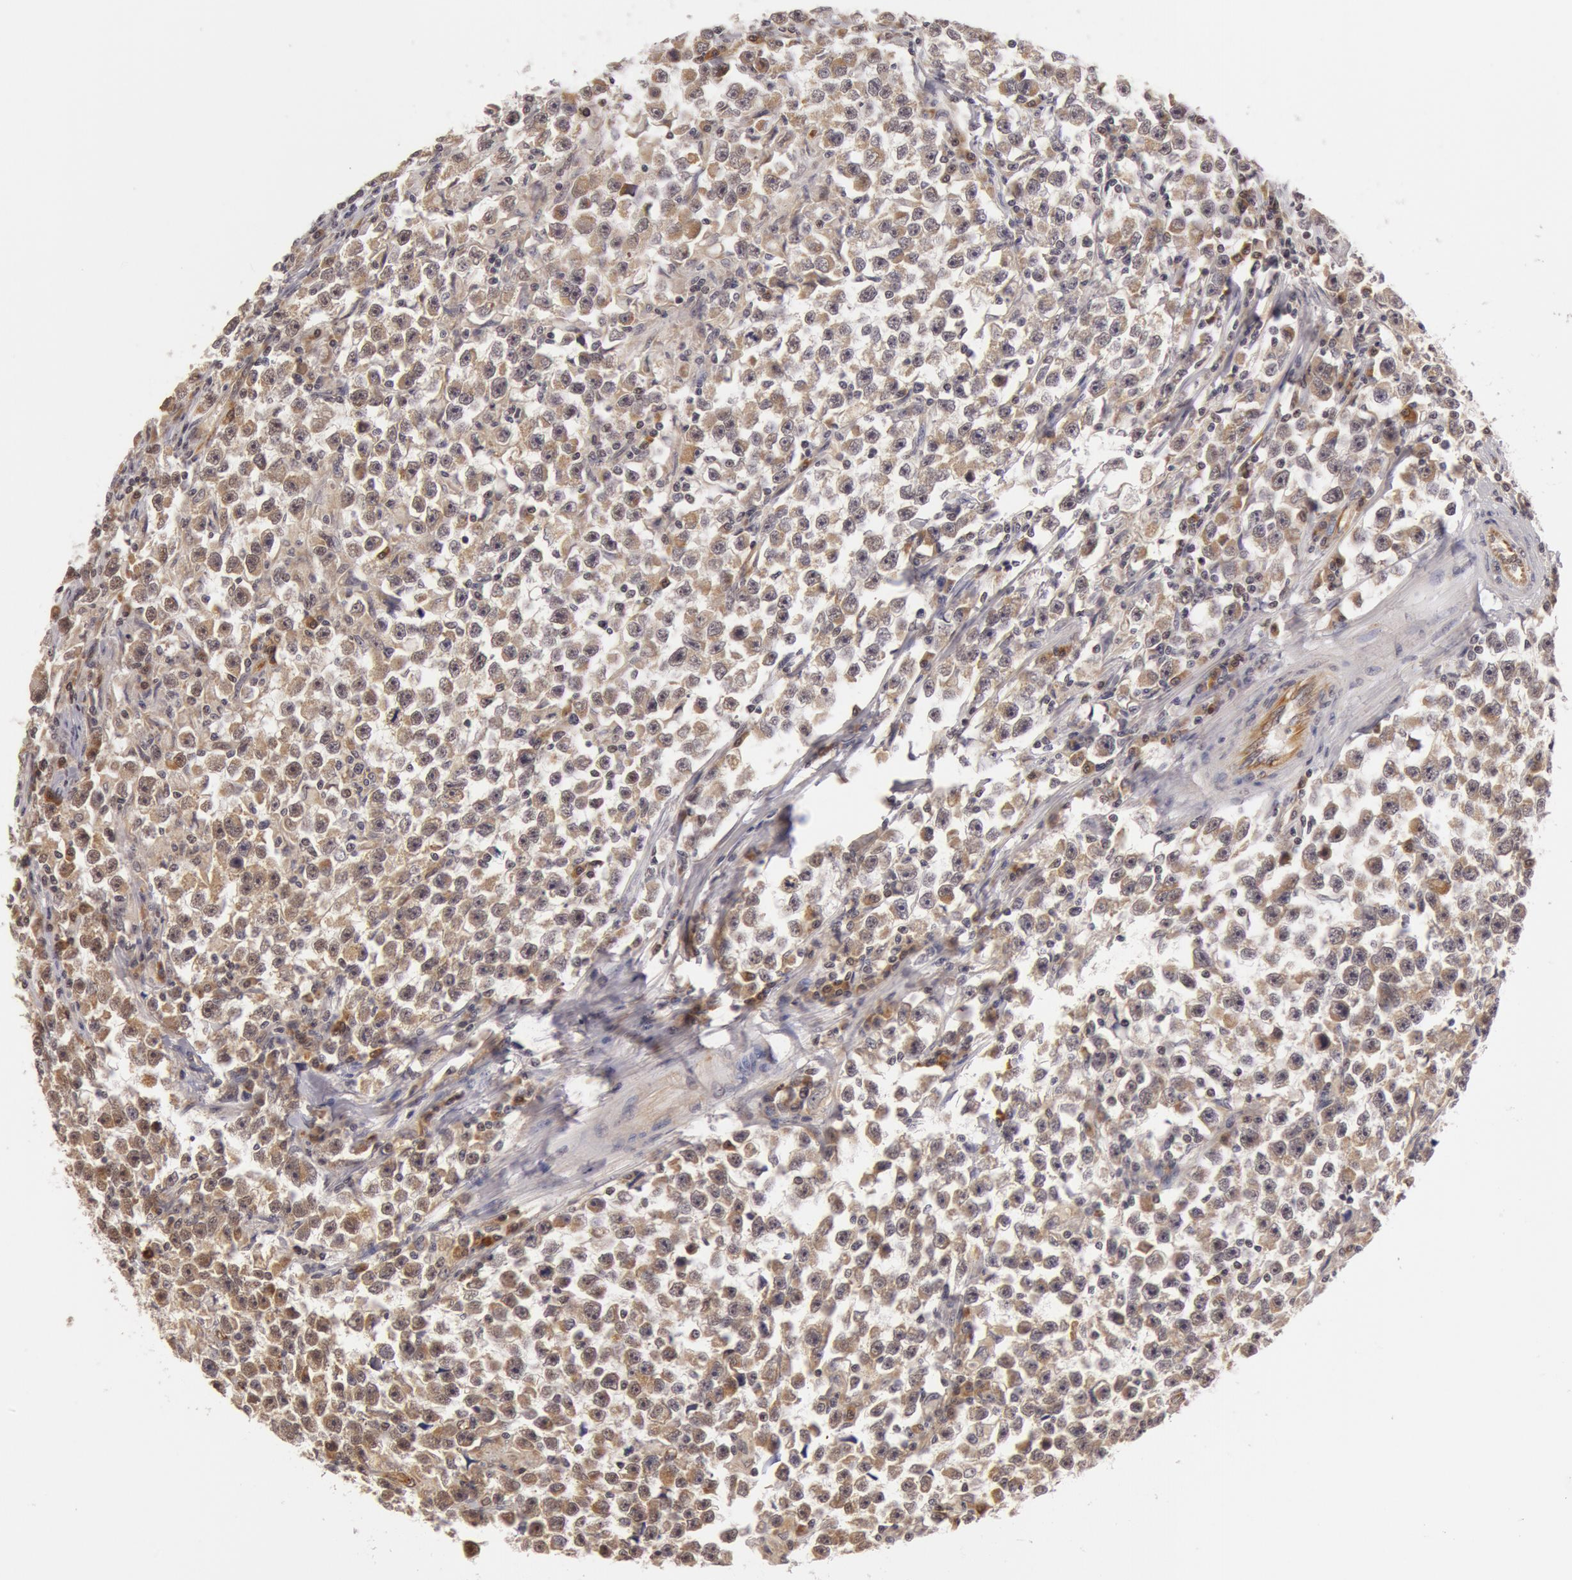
{"staining": {"intensity": "weak", "quantity": ">75%", "location": "cytoplasmic/membranous"}, "tissue": "testis cancer", "cell_type": "Tumor cells", "image_type": "cancer", "snomed": [{"axis": "morphology", "description": "Seminoma, NOS"}, {"axis": "topography", "description": "Testis"}], "caption": "About >75% of tumor cells in human testis cancer (seminoma) display weak cytoplasmic/membranous protein expression as visualized by brown immunohistochemical staining.", "gene": "SYTL4", "patient": {"sex": "male", "age": 33}}